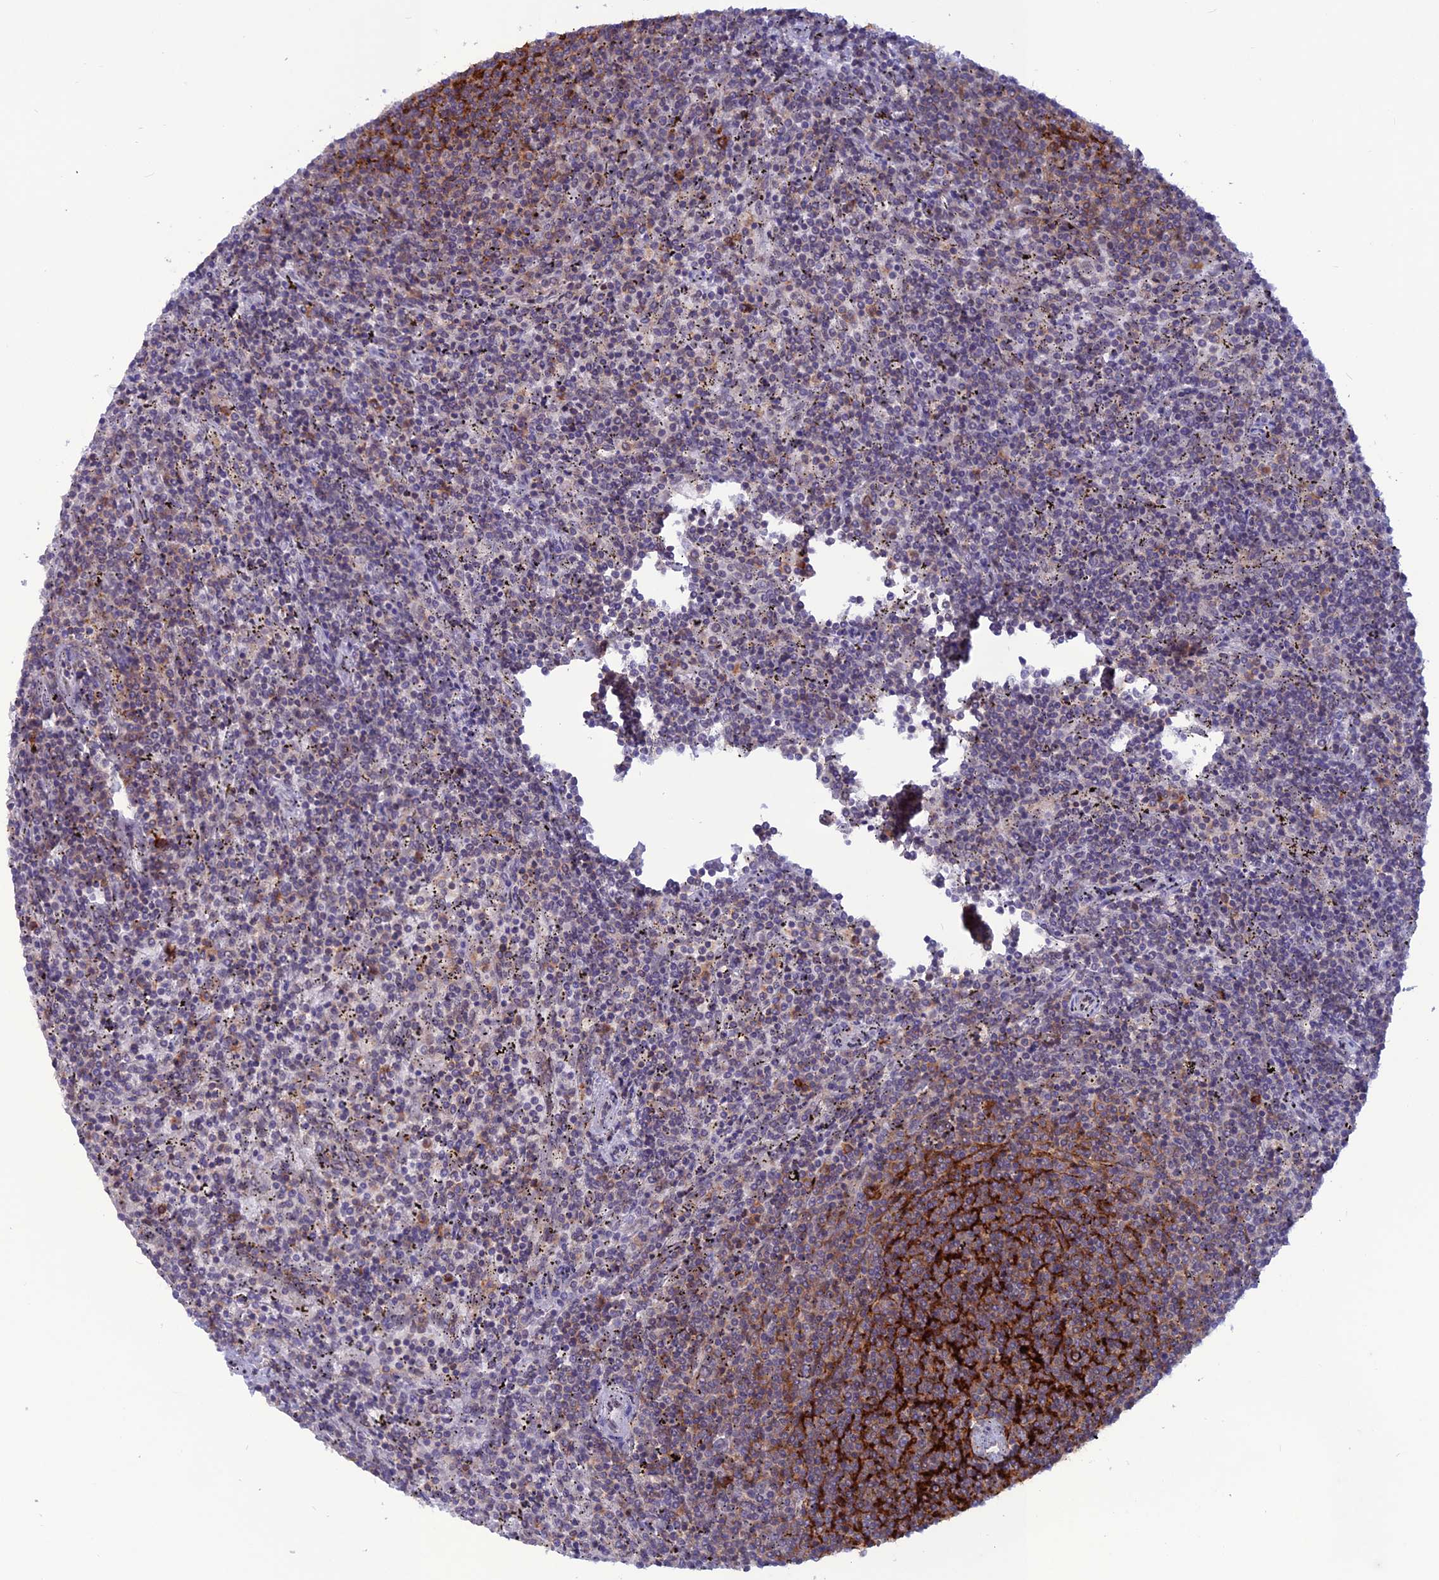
{"staining": {"intensity": "moderate", "quantity": "25%-75%", "location": "cytoplasmic/membranous"}, "tissue": "lymphoma", "cell_type": "Tumor cells", "image_type": "cancer", "snomed": [{"axis": "morphology", "description": "Malignant lymphoma, non-Hodgkin's type, Low grade"}, {"axis": "topography", "description": "Spleen"}], "caption": "Immunohistochemistry photomicrograph of human lymphoma stained for a protein (brown), which reveals medium levels of moderate cytoplasmic/membranous staining in approximately 25%-75% of tumor cells.", "gene": "WDR46", "patient": {"sex": "female", "age": 50}}